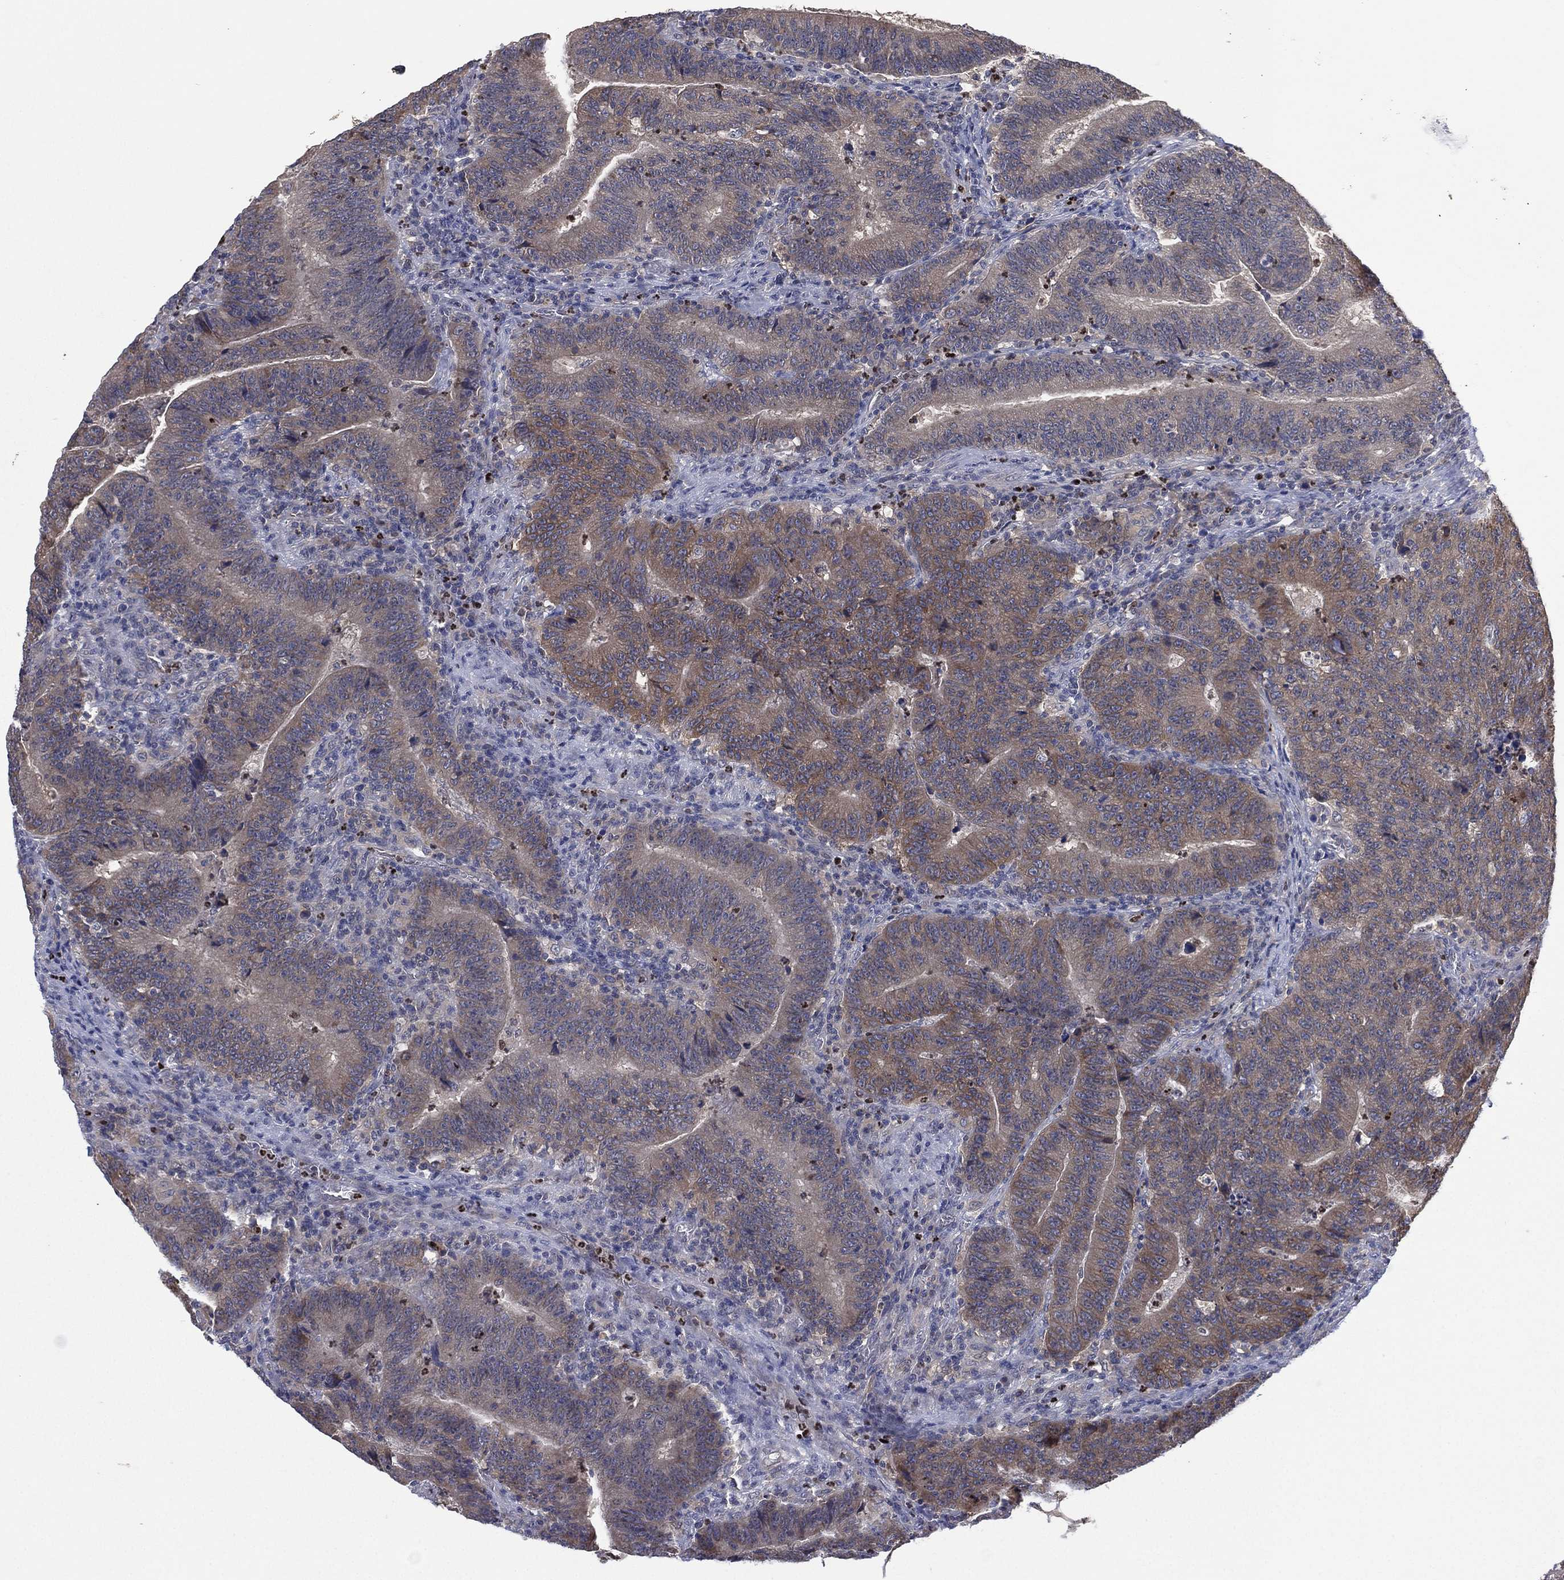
{"staining": {"intensity": "weak", "quantity": "25%-75%", "location": "cytoplasmic/membranous"}, "tissue": "colorectal cancer", "cell_type": "Tumor cells", "image_type": "cancer", "snomed": [{"axis": "morphology", "description": "Adenocarcinoma, NOS"}, {"axis": "topography", "description": "Colon"}], "caption": "Adenocarcinoma (colorectal) stained with DAB (3,3'-diaminobenzidine) immunohistochemistry reveals low levels of weak cytoplasmic/membranous staining in approximately 25%-75% of tumor cells.", "gene": "MPP7", "patient": {"sex": "female", "age": 75}}